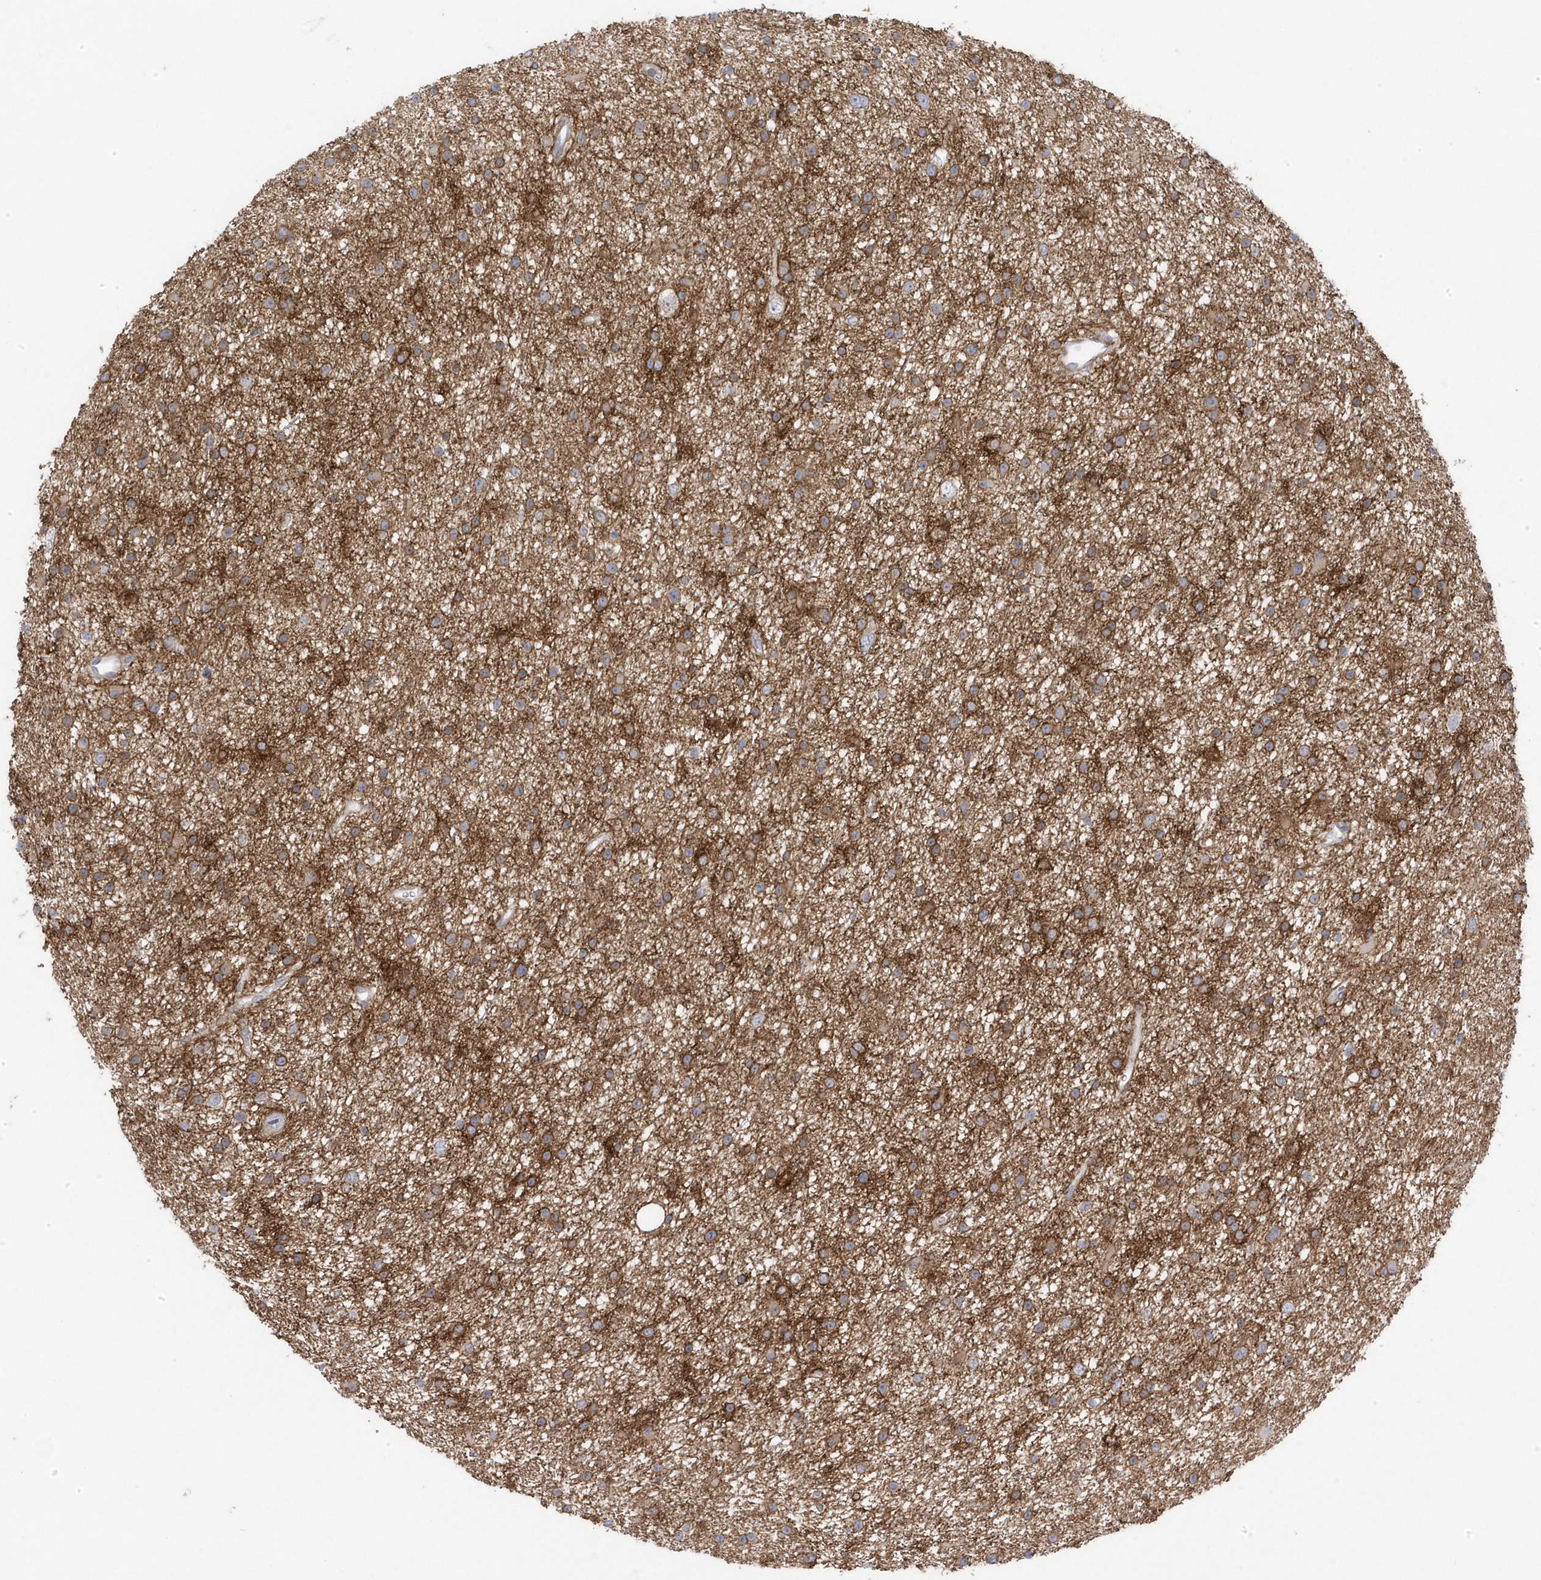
{"staining": {"intensity": "strong", "quantity": "<25%", "location": "cytoplasmic/membranous"}, "tissue": "glioma", "cell_type": "Tumor cells", "image_type": "cancer", "snomed": [{"axis": "morphology", "description": "Glioma, malignant, Low grade"}, {"axis": "topography", "description": "Cerebral cortex"}], "caption": "Protein staining shows strong cytoplasmic/membranous expression in approximately <25% of tumor cells in malignant glioma (low-grade).", "gene": "ANAPC1", "patient": {"sex": "female", "age": 39}}